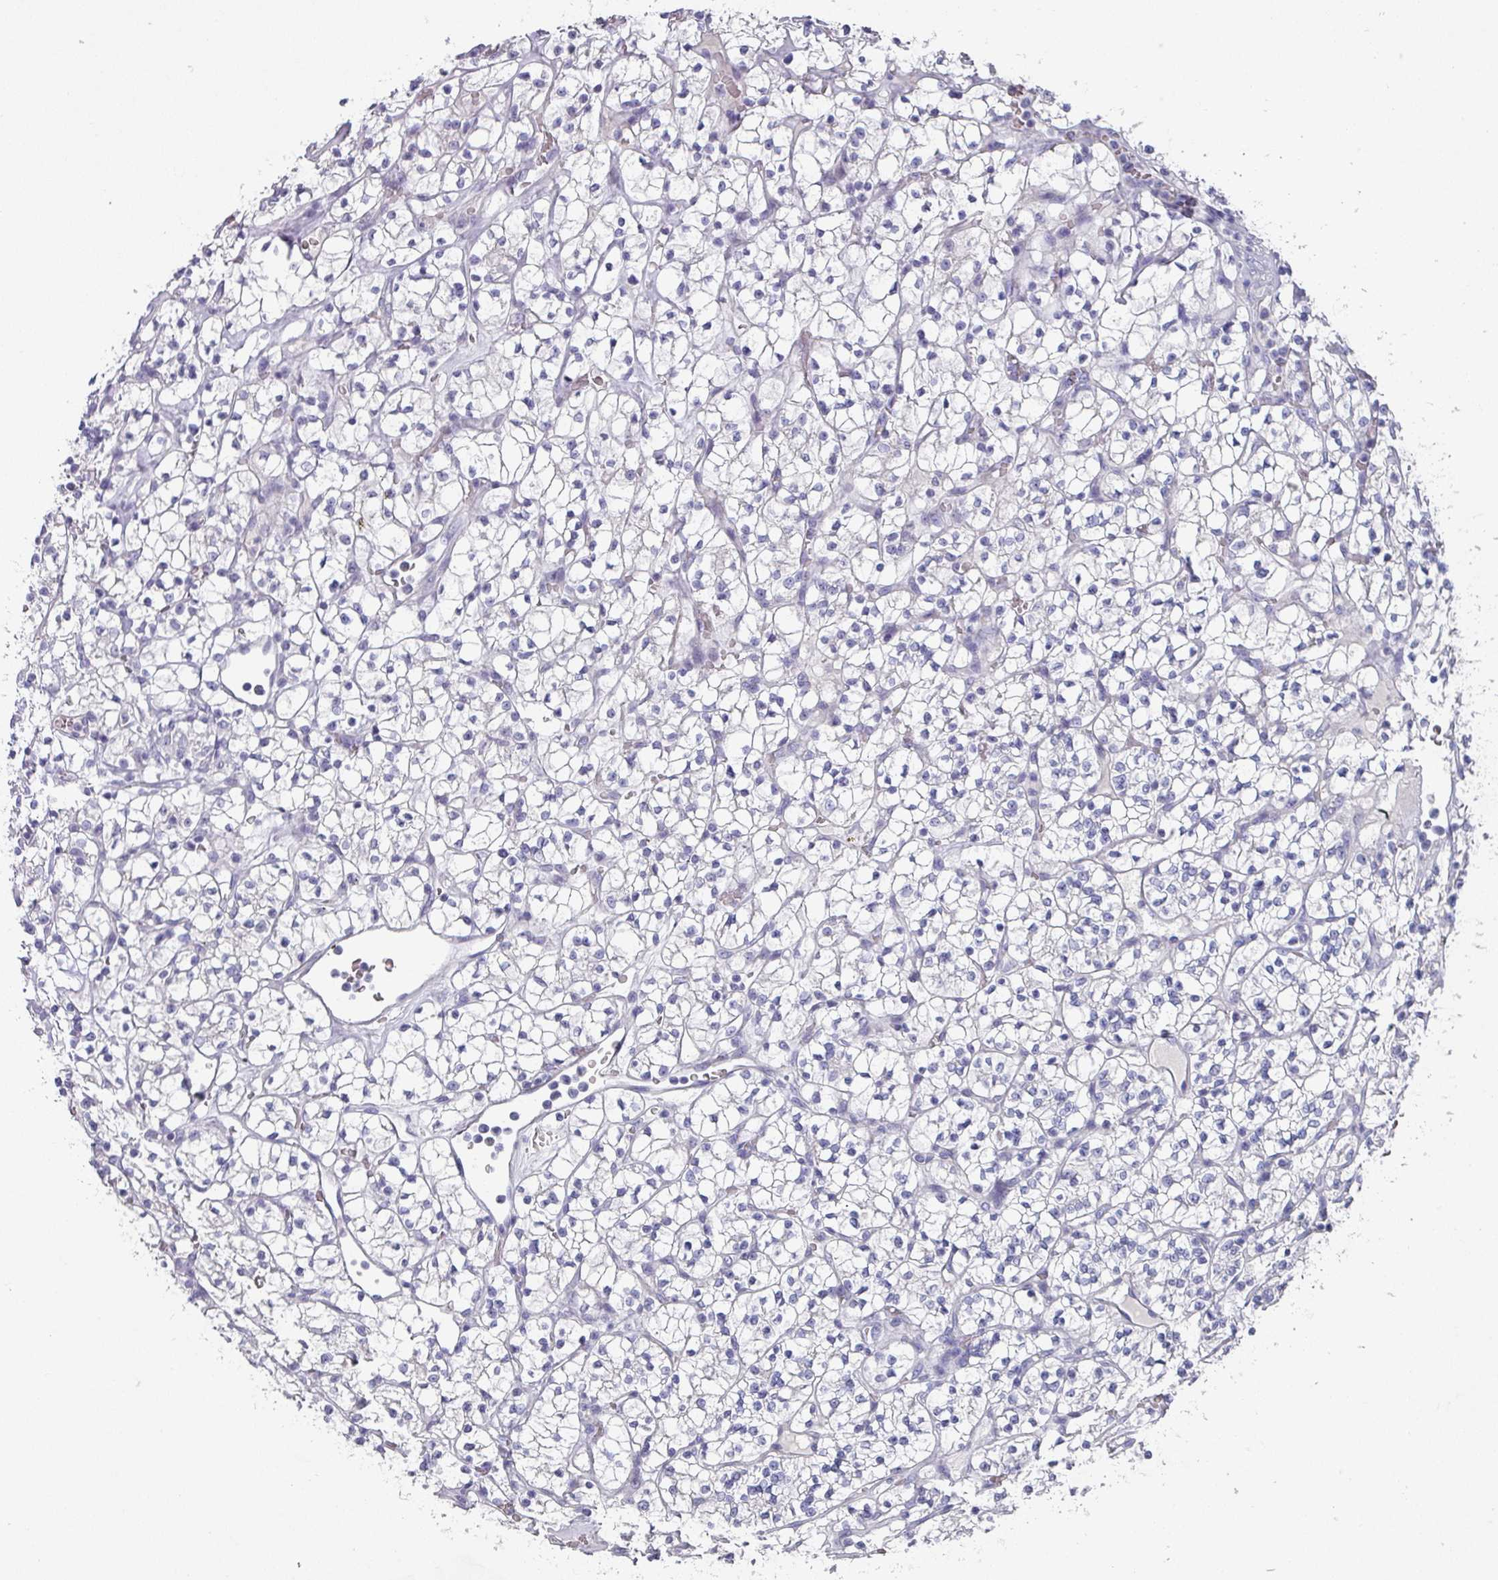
{"staining": {"intensity": "negative", "quantity": "none", "location": "none"}, "tissue": "renal cancer", "cell_type": "Tumor cells", "image_type": "cancer", "snomed": [{"axis": "morphology", "description": "Adenocarcinoma, NOS"}, {"axis": "topography", "description": "Kidney"}], "caption": "Tumor cells show no significant protein expression in adenocarcinoma (renal). (Brightfield microscopy of DAB (3,3'-diaminobenzidine) immunohistochemistry at high magnification).", "gene": "DEFB115", "patient": {"sex": "female", "age": 64}}